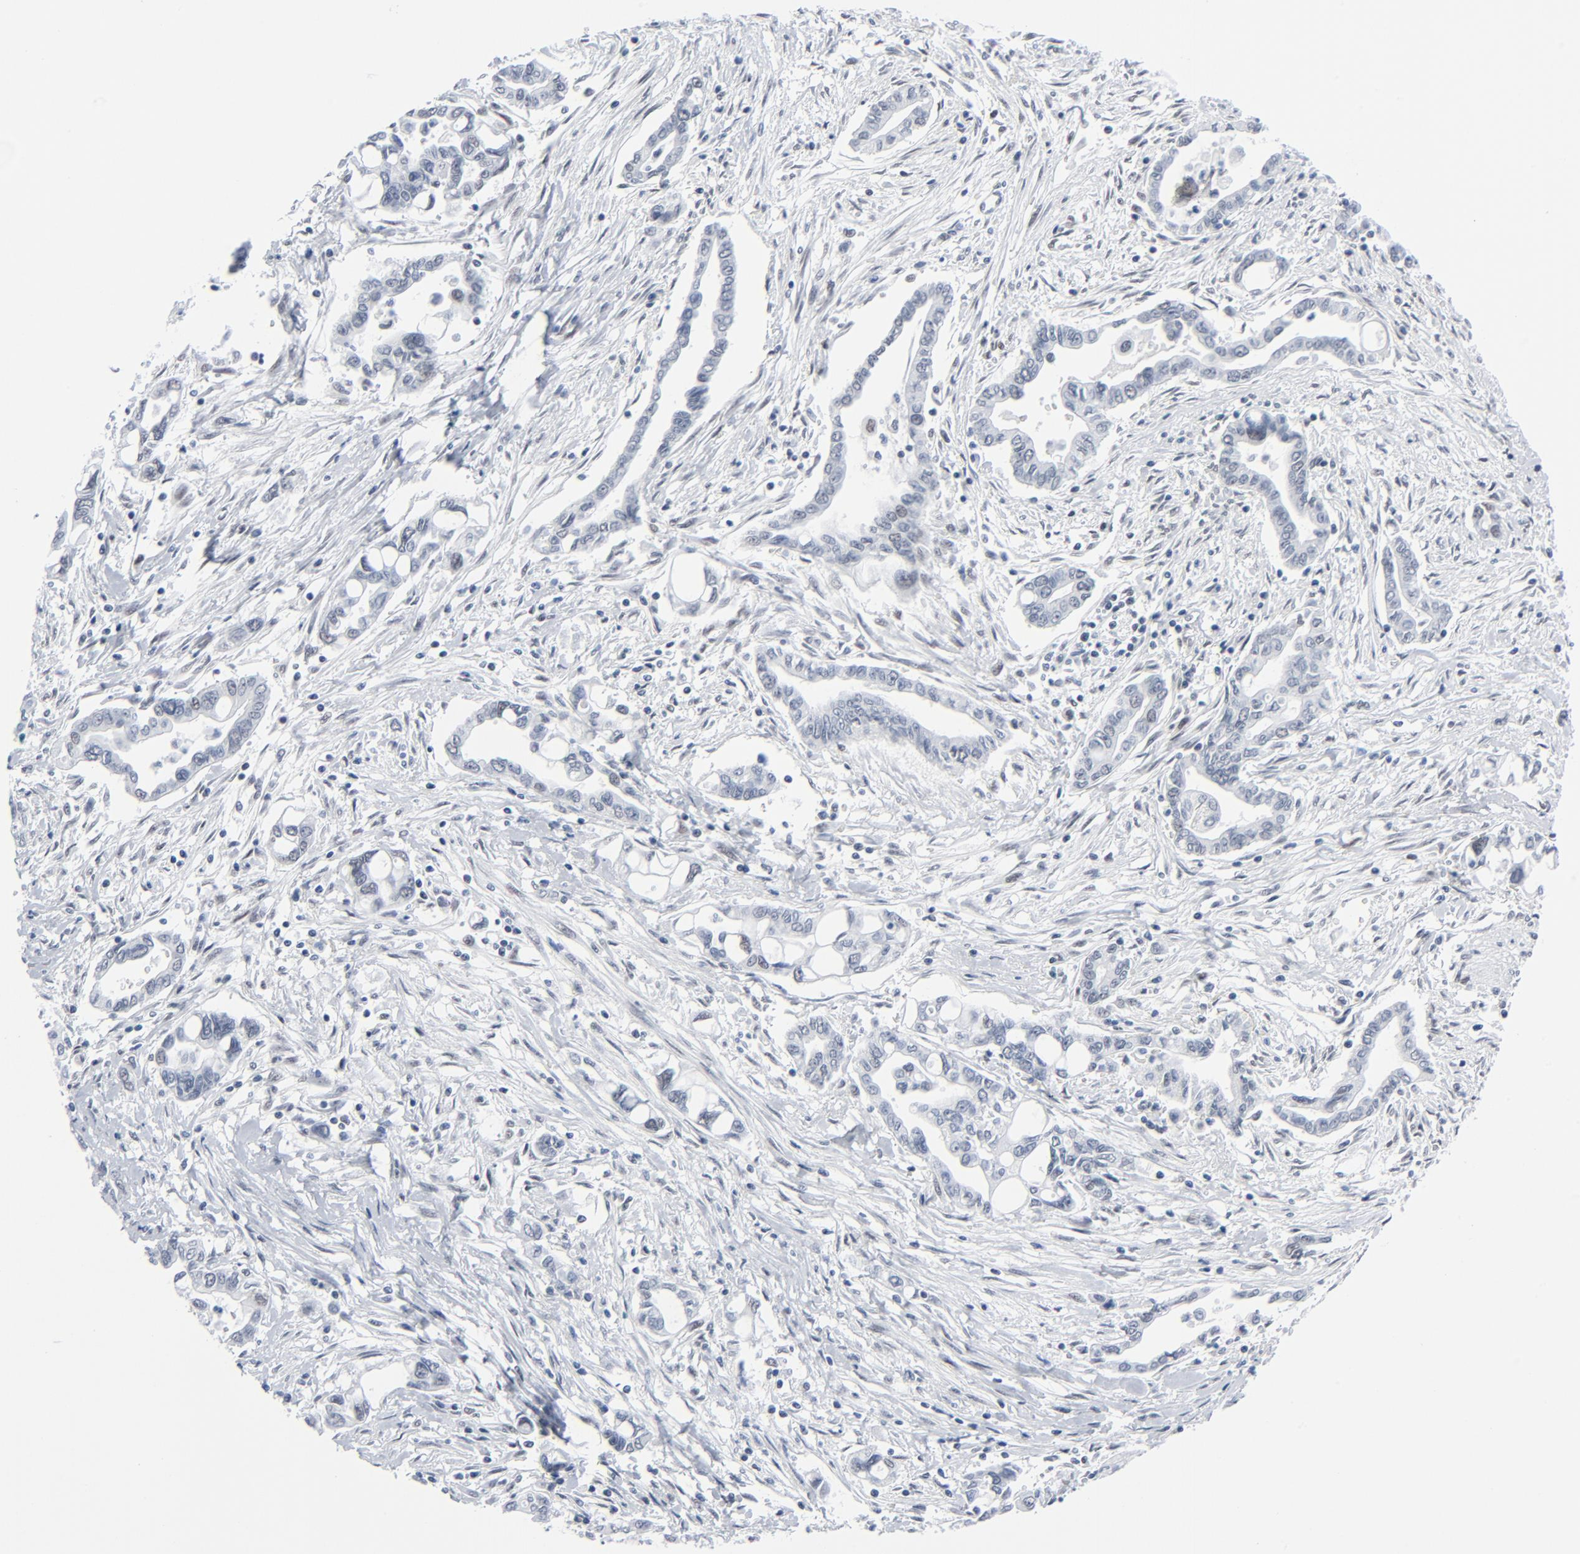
{"staining": {"intensity": "negative", "quantity": "none", "location": "none"}, "tissue": "pancreatic cancer", "cell_type": "Tumor cells", "image_type": "cancer", "snomed": [{"axis": "morphology", "description": "Adenocarcinoma, NOS"}, {"axis": "topography", "description": "Pancreas"}], "caption": "Adenocarcinoma (pancreatic) was stained to show a protein in brown. There is no significant expression in tumor cells.", "gene": "SIRT1", "patient": {"sex": "female", "age": 57}}